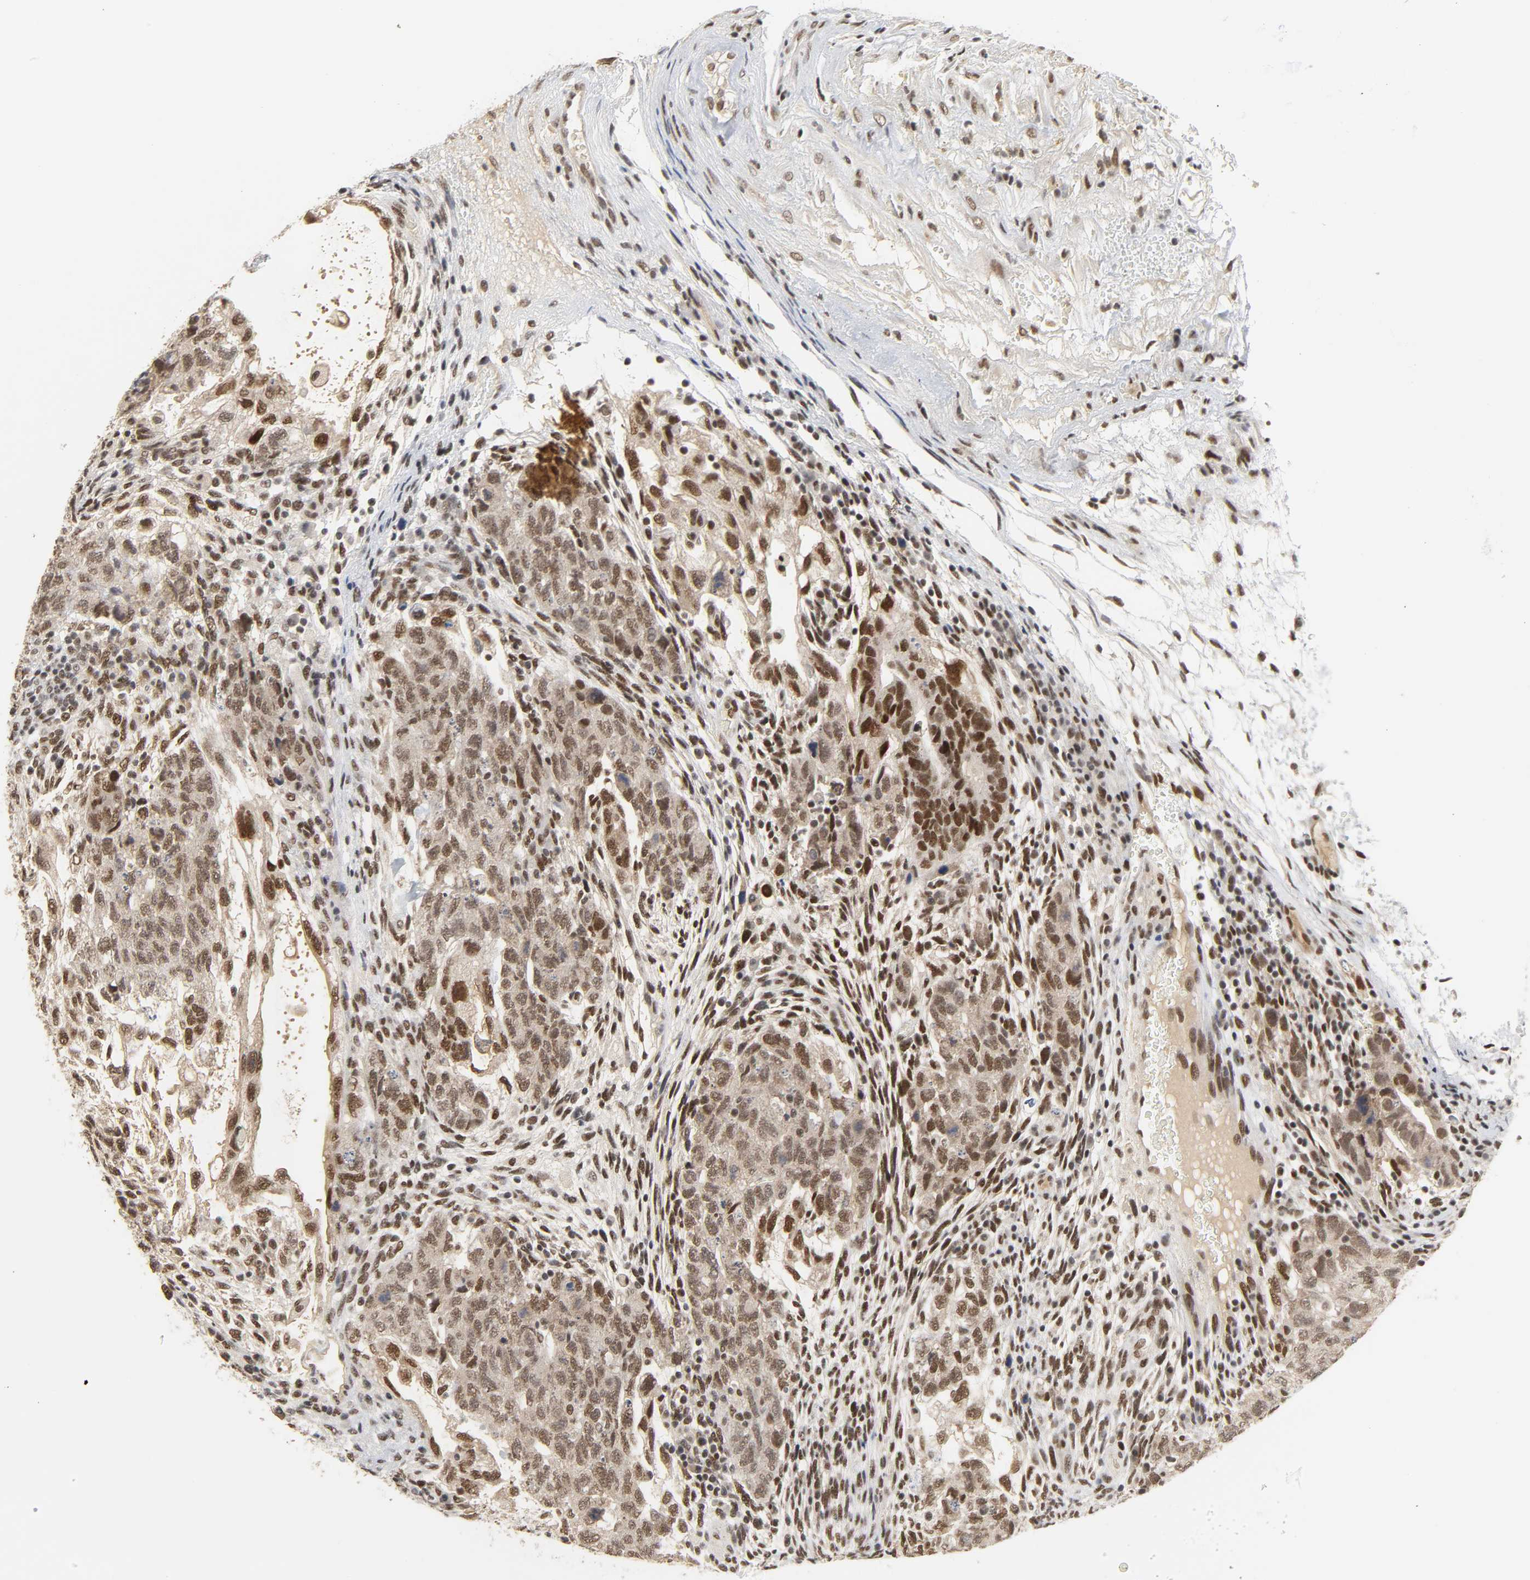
{"staining": {"intensity": "moderate", "quantity": ">75%", "location": "nuclear"}, "tissue": "testis cancer", "cell_type": "Tumor cells", "image_type": "cancer", "snomed": [{"axis": "morphology", "description": "Normal tissue, NOS"}, {"axis": "morphology", "description": "Carcinoma, Embryonal, NOS"}, {"axis": "topography", "description": "Testis"}], "caption": "Immunohistochemistry image of neoplastic tissue: testis cancer (embryonal carcinoma) stained using IHC exhibits medium levels of moderate protein expression localized specifically in the nuclear of tumor cells, appearing as a nuclear brown color.", "gene": "NCOA6", "patient": {"sex": "male", "age": 36}}